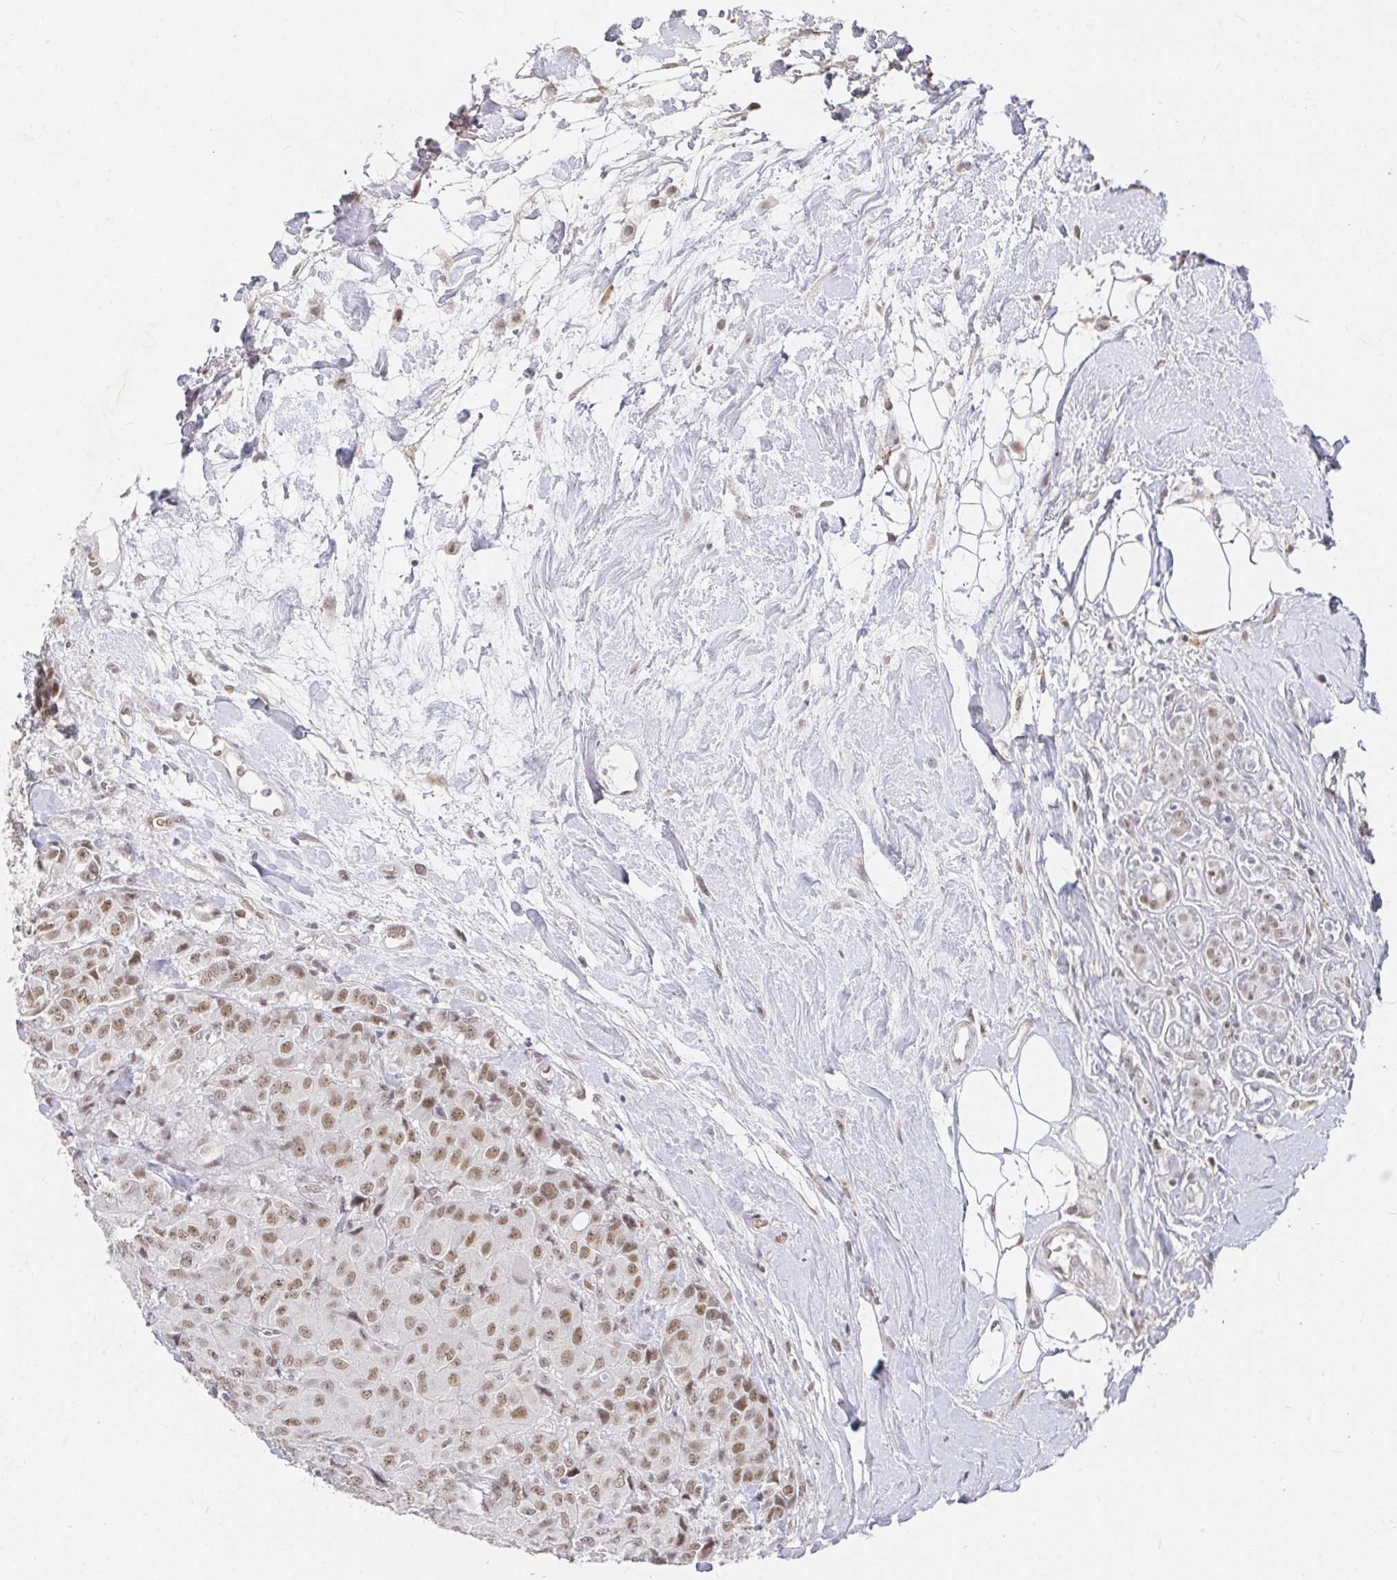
{"staining": {"intensity": "moderate", "quantity": ">75%", "location": "nuclear"}, "tissue": "breast cancer", "cell_type": "Tumor cells", "image_type": "cancer", "snomed": [{"axis": "morphology", "description": "Duct carcinoma"}, {"axis": "topography", "description": "Breast"}], "caption": "Tumor cells show medium levels of moderate nuclear expression in about >75% of cells in breast cancer. (brown staining indicates protein expression, while blue staining denotes nuclei).", "gene": "RCOR1", "patient": {"sex": "female", "age": 43}}